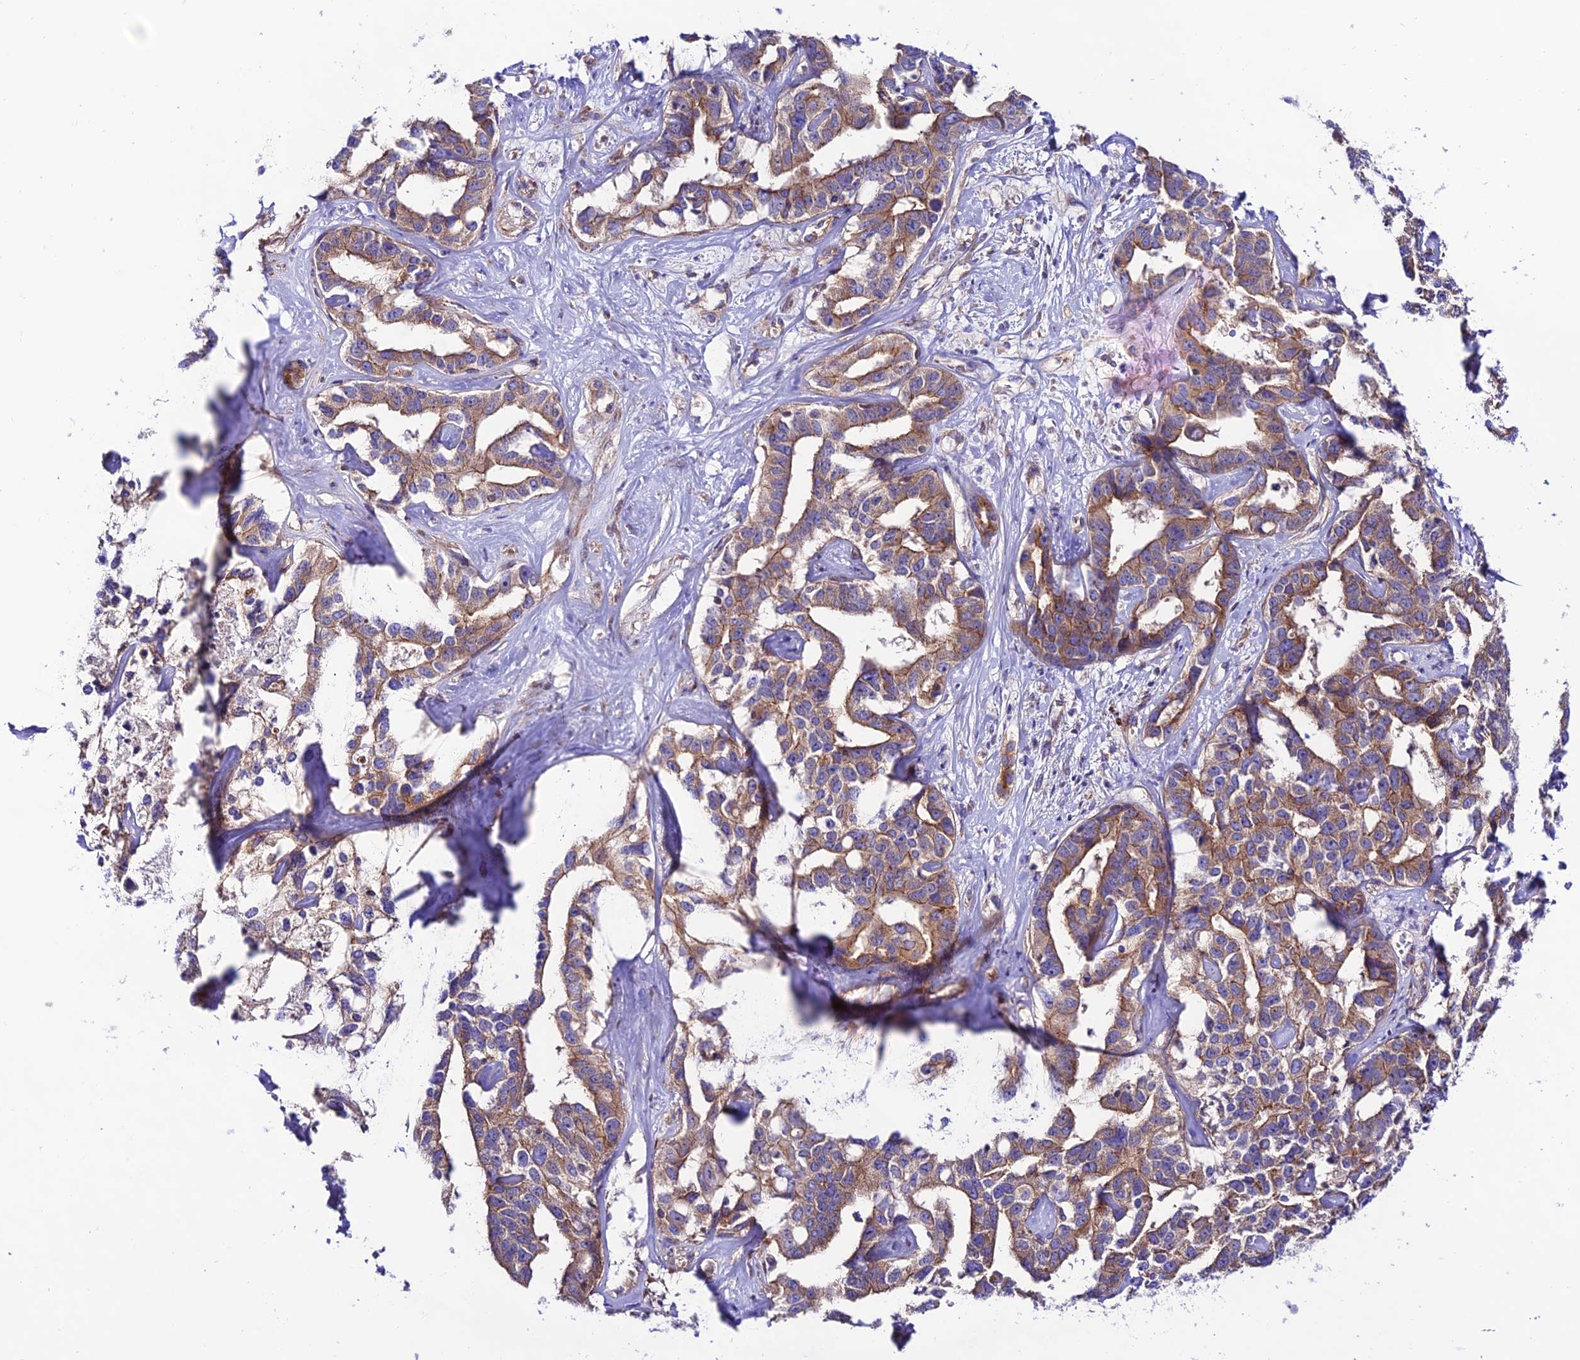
{"staining": {"intensity": "moderate", "quantity": ">75%", "location": "cytoplasmic/membranous"}, "tissue": "liver cancer", "cell_type": "Tumor cells", "image_type": "cancer", "snomed": [{"axis": "morphology", "description": "Cholangiocarcinoma"}, {"axis": "topography", "description": "Liver"}], "caption": "Immunohistochemistry image of neoplastic tissue: human liver cholangiocarcinoma stained using immunohistochemistry demonstrates medium levels of moderate protein expression localized specifically in the cytoplasmic/membranous of tumor cells, appearing as a cytoplasmic/membranous brown color.", "gene": "LACTB2", "patient": {"sex": "male", "age": 59}}